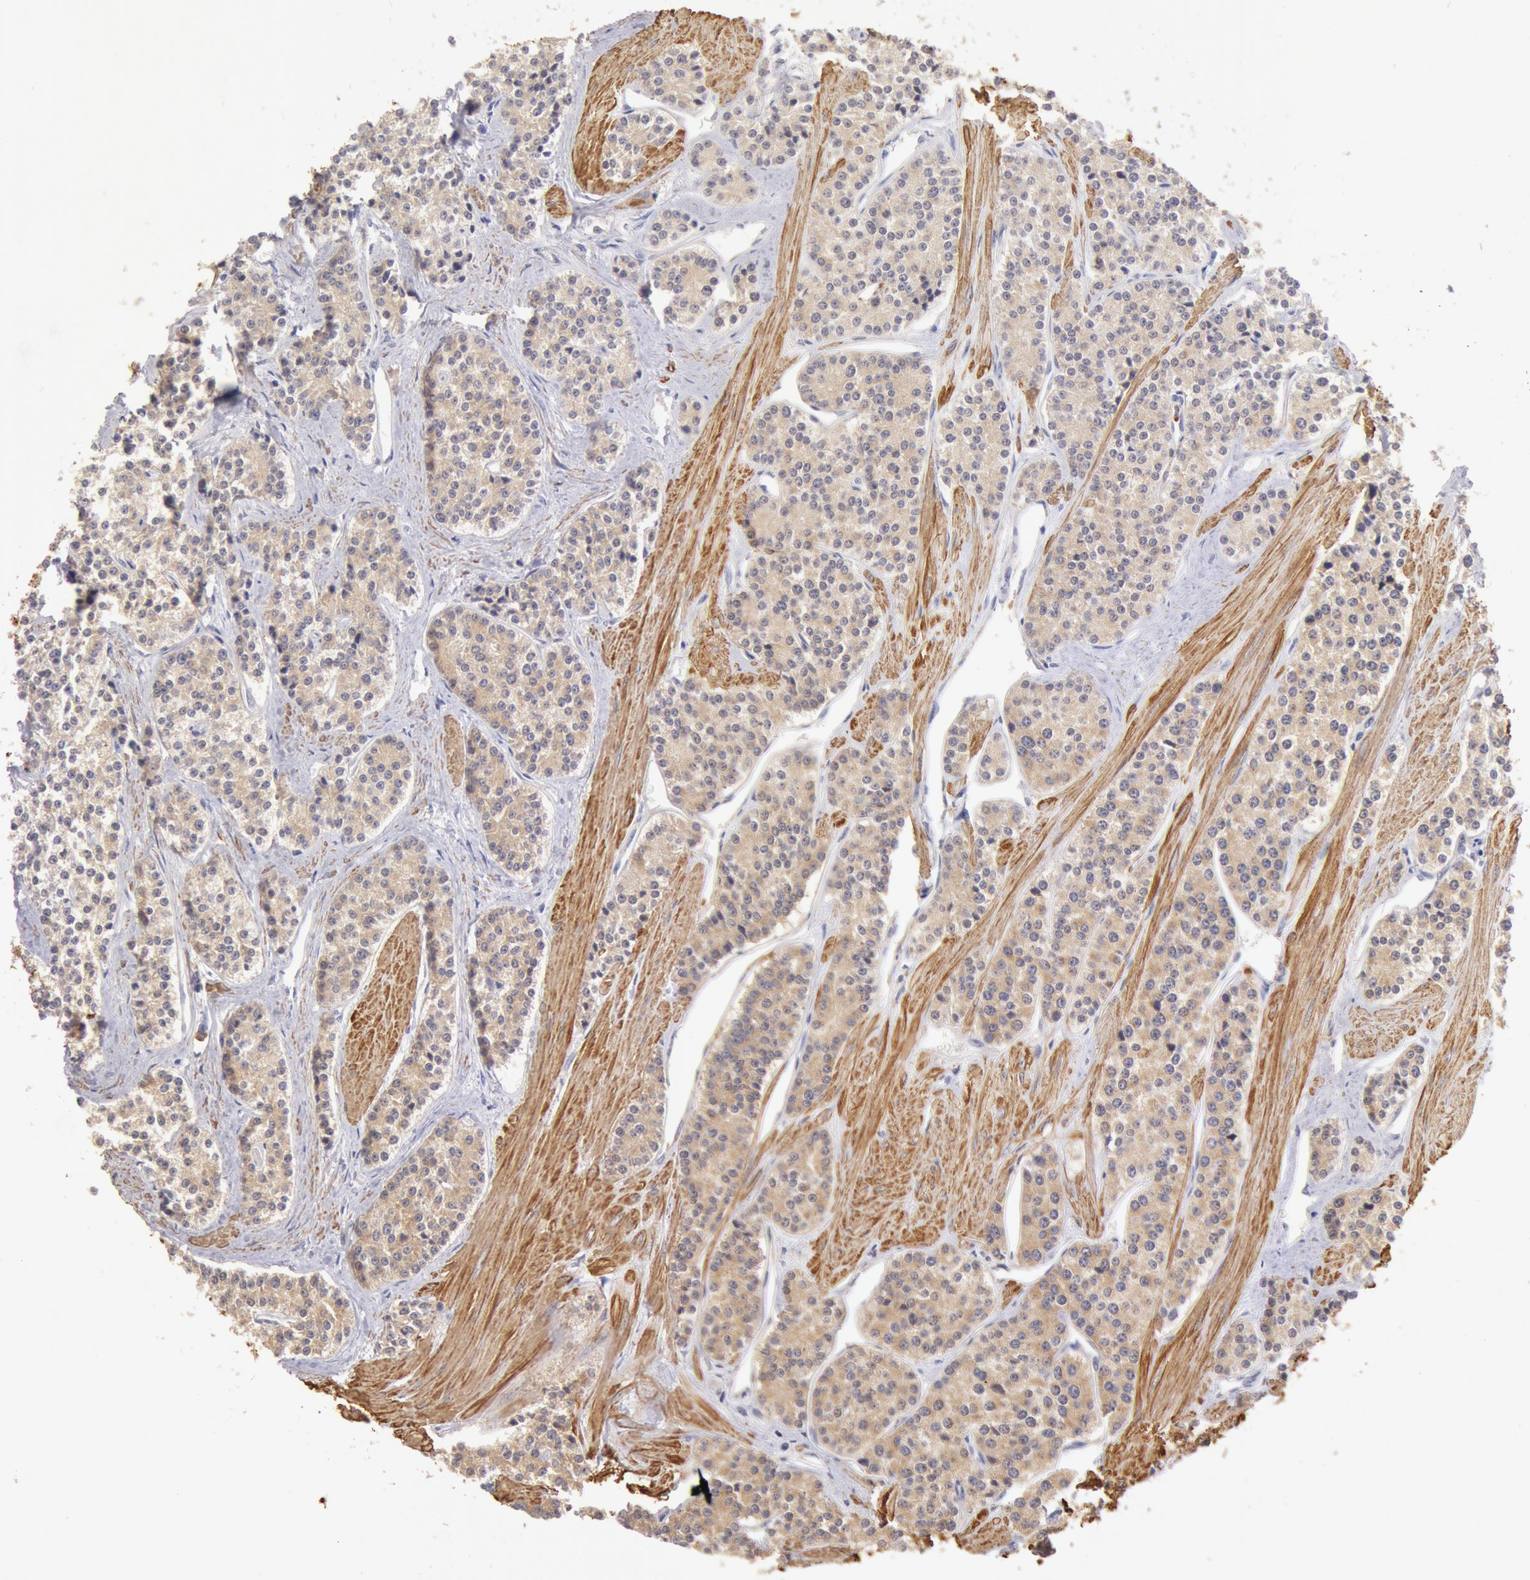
{"staining": {"intensity": "weak", "quantity": ">75%", "location": "cytoplasmic/membranous"}, "tissue": "carcinoid", "cell_type": "Tumor cells", "image_type": "cancer", "snomed": [{"axis": "morphology", "description": "Carcinoid, malignant, NOS"}, {"axis": "topography", "description": "Stomach"}], "caption": "High-magnification brightfield microscopy of carcinoid stained with DAB (3,3'-diaminobenzidine) (brown) and counterstained with hematoxylin (blue). tumor cells exhibit weak cytoplasmic/membranous positivity is seen in approximately>75% of cells.", "gene": "TMED8", "patient": {"sex": "female", "age": 76}}